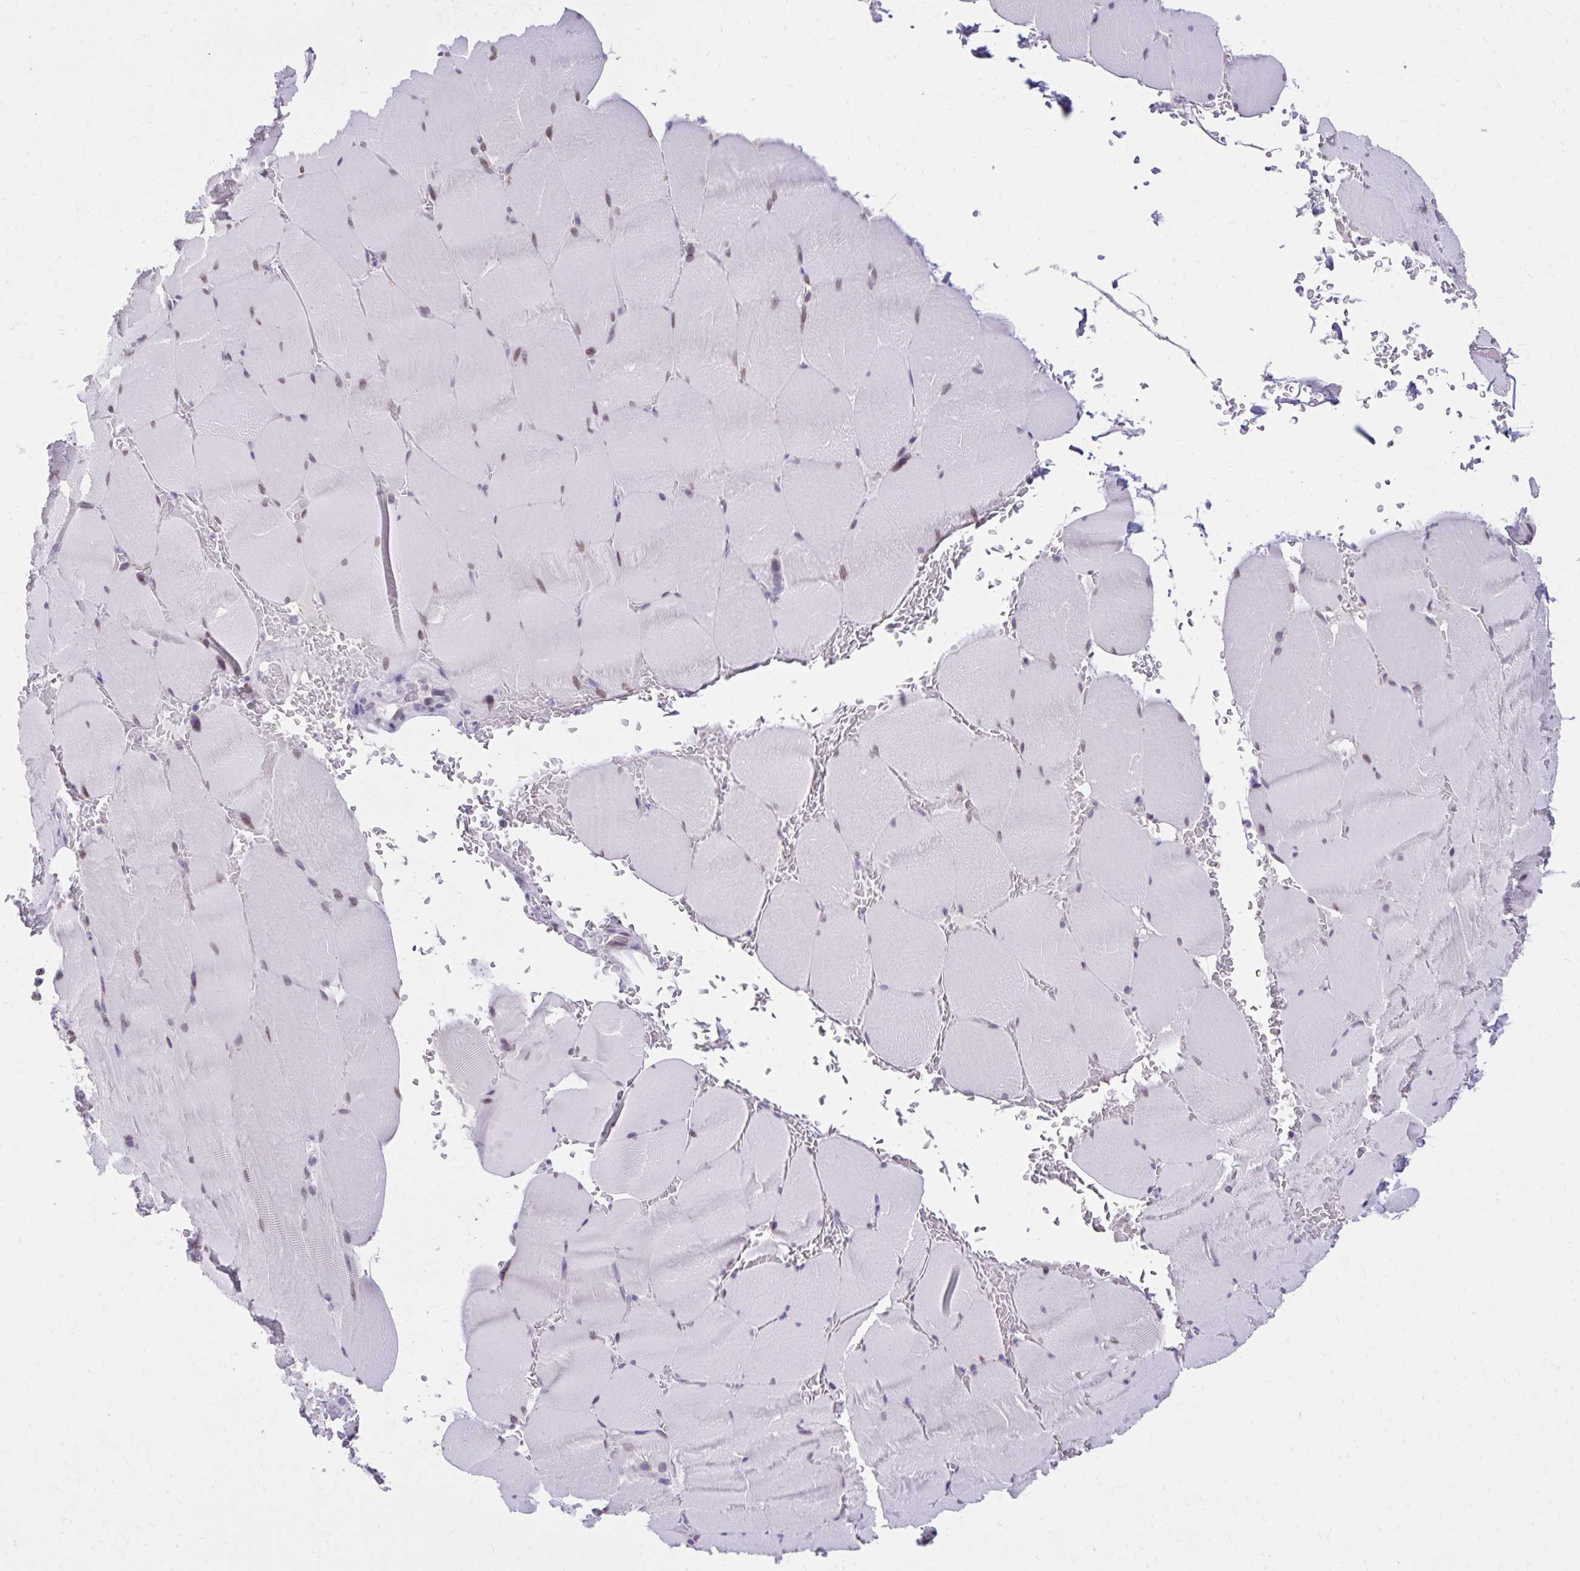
{"staining": {"intensity": "weak", "quantity": "<25%", "location": "nuclear"}, "tissue": "skeletal muscle", "cell_type": "Myocytes", "image_type": "normal", "snomed": [{"axis": "morphology", "description": "Normal tissue, NOS"}, {"axis": "topography", "description": "Skeletal muscle"}, {"axis": "topography", "description": "Head-Neck"}], "caption": "DAB immunohistochemical staining of benign human skeletal muscle demonstrates no significant expression in myocytes. Nuclei are stained in blue.", "gene": "FAM166C", "patient": {"sex": "male", "age": 66}}